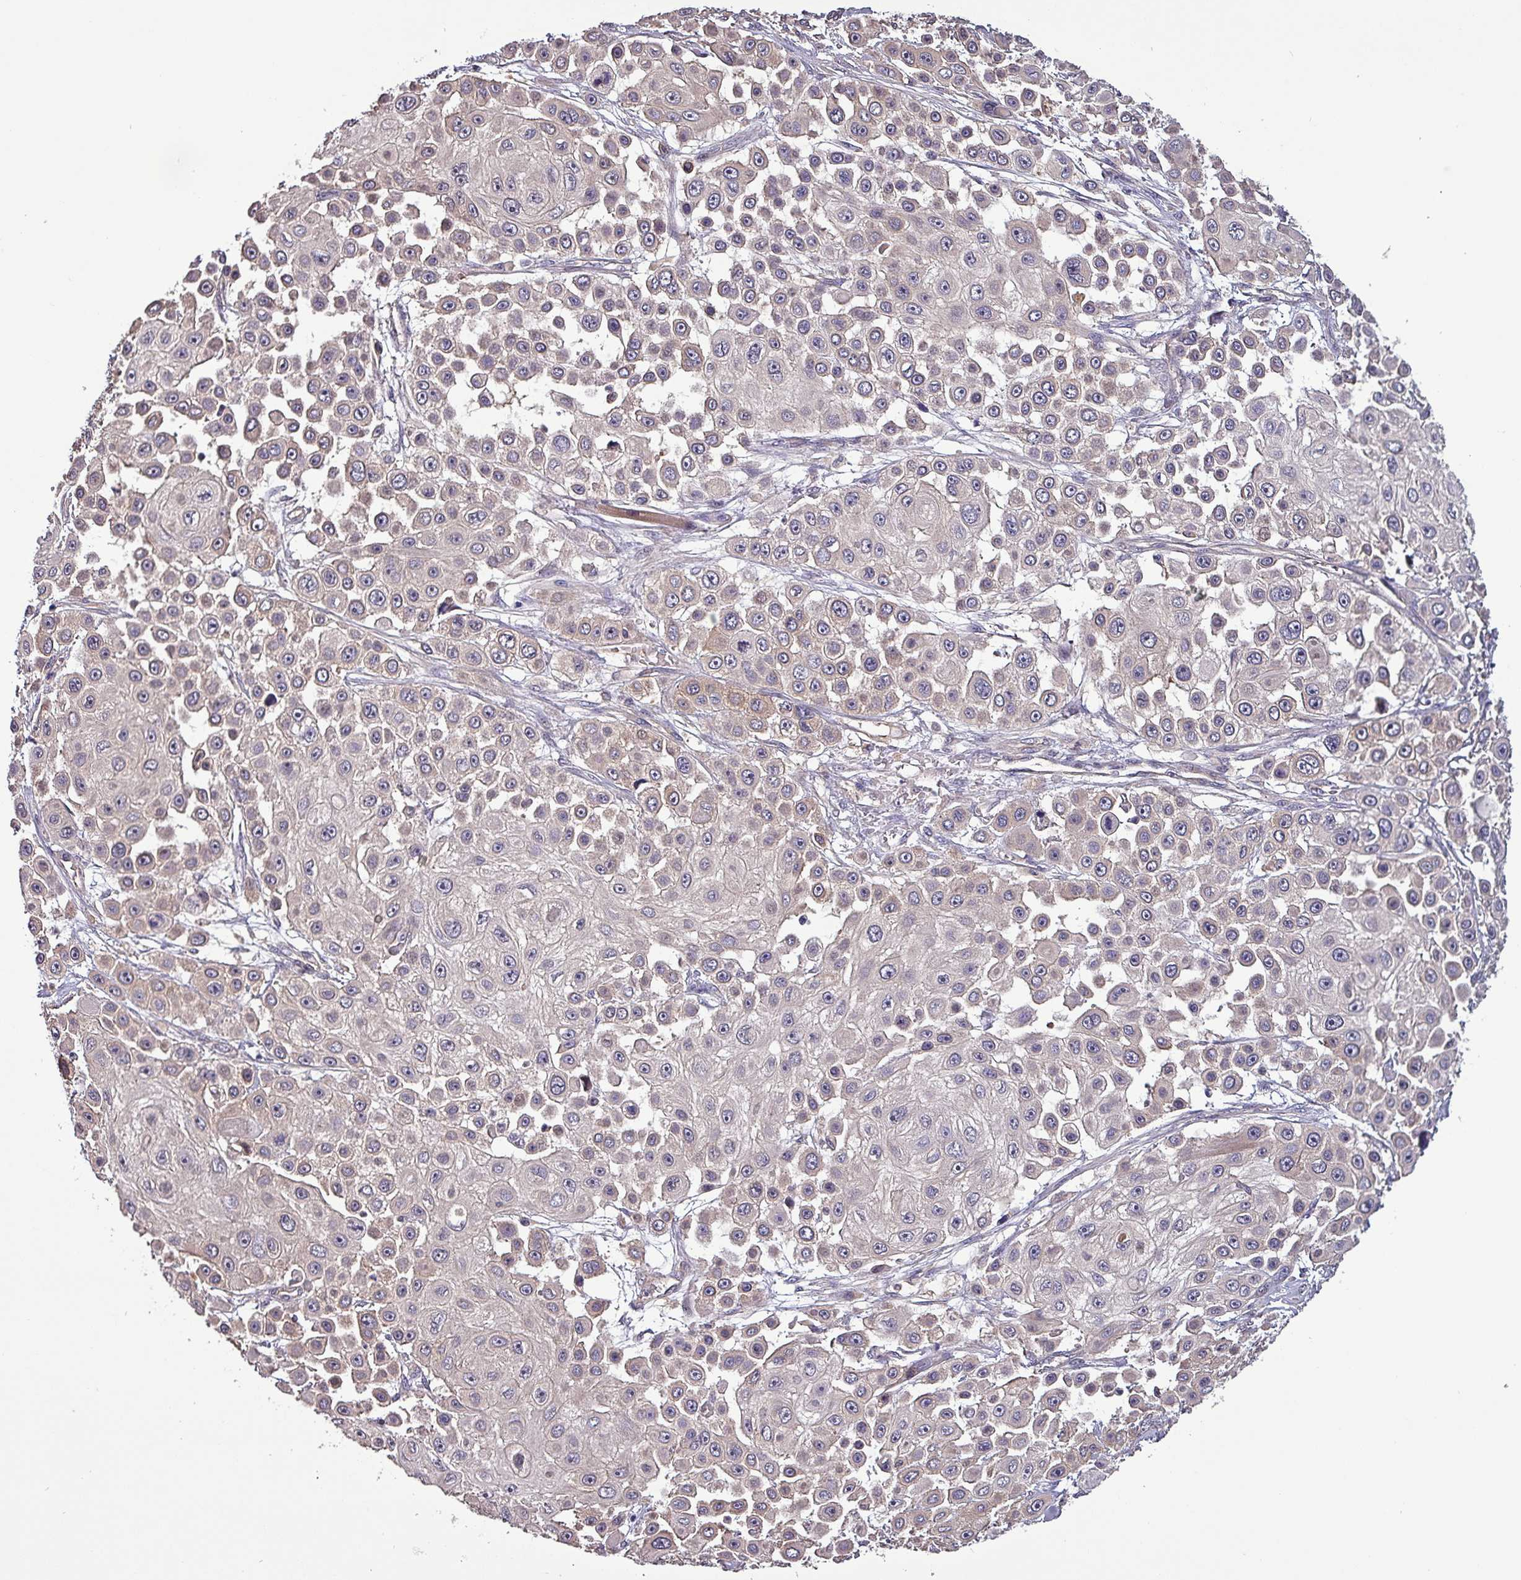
{"staining": {"intensity": "weak", "quantity": "<25%", "location": "cytoplasmic/membranous"}, "tissue": "skin cancer", "cell_type": "Tumor cells", "image_type": "cancer", "snomed": [{"axis": "morphology", "description": "Squamous cell carcinoma, NOS"}, {"axis": "topography", "description": "Skin"}], "caption": "This photomicrograph is of skin squamous cell carcinoma stained with immunohistochemistry (IHC) to label a protein in brown with the nuclei are counter-stained blue. There is no positivity in tumor cells. Brightfield microscopy of immunohistochemistry (IHC) stained with DAB (3,3'-diaminobenzidine) (brown) and hematoxylin (blue), captured at high magnification.", "gene": "PAFAH1B2", "patient": {"sex": "male", "age": 67}}